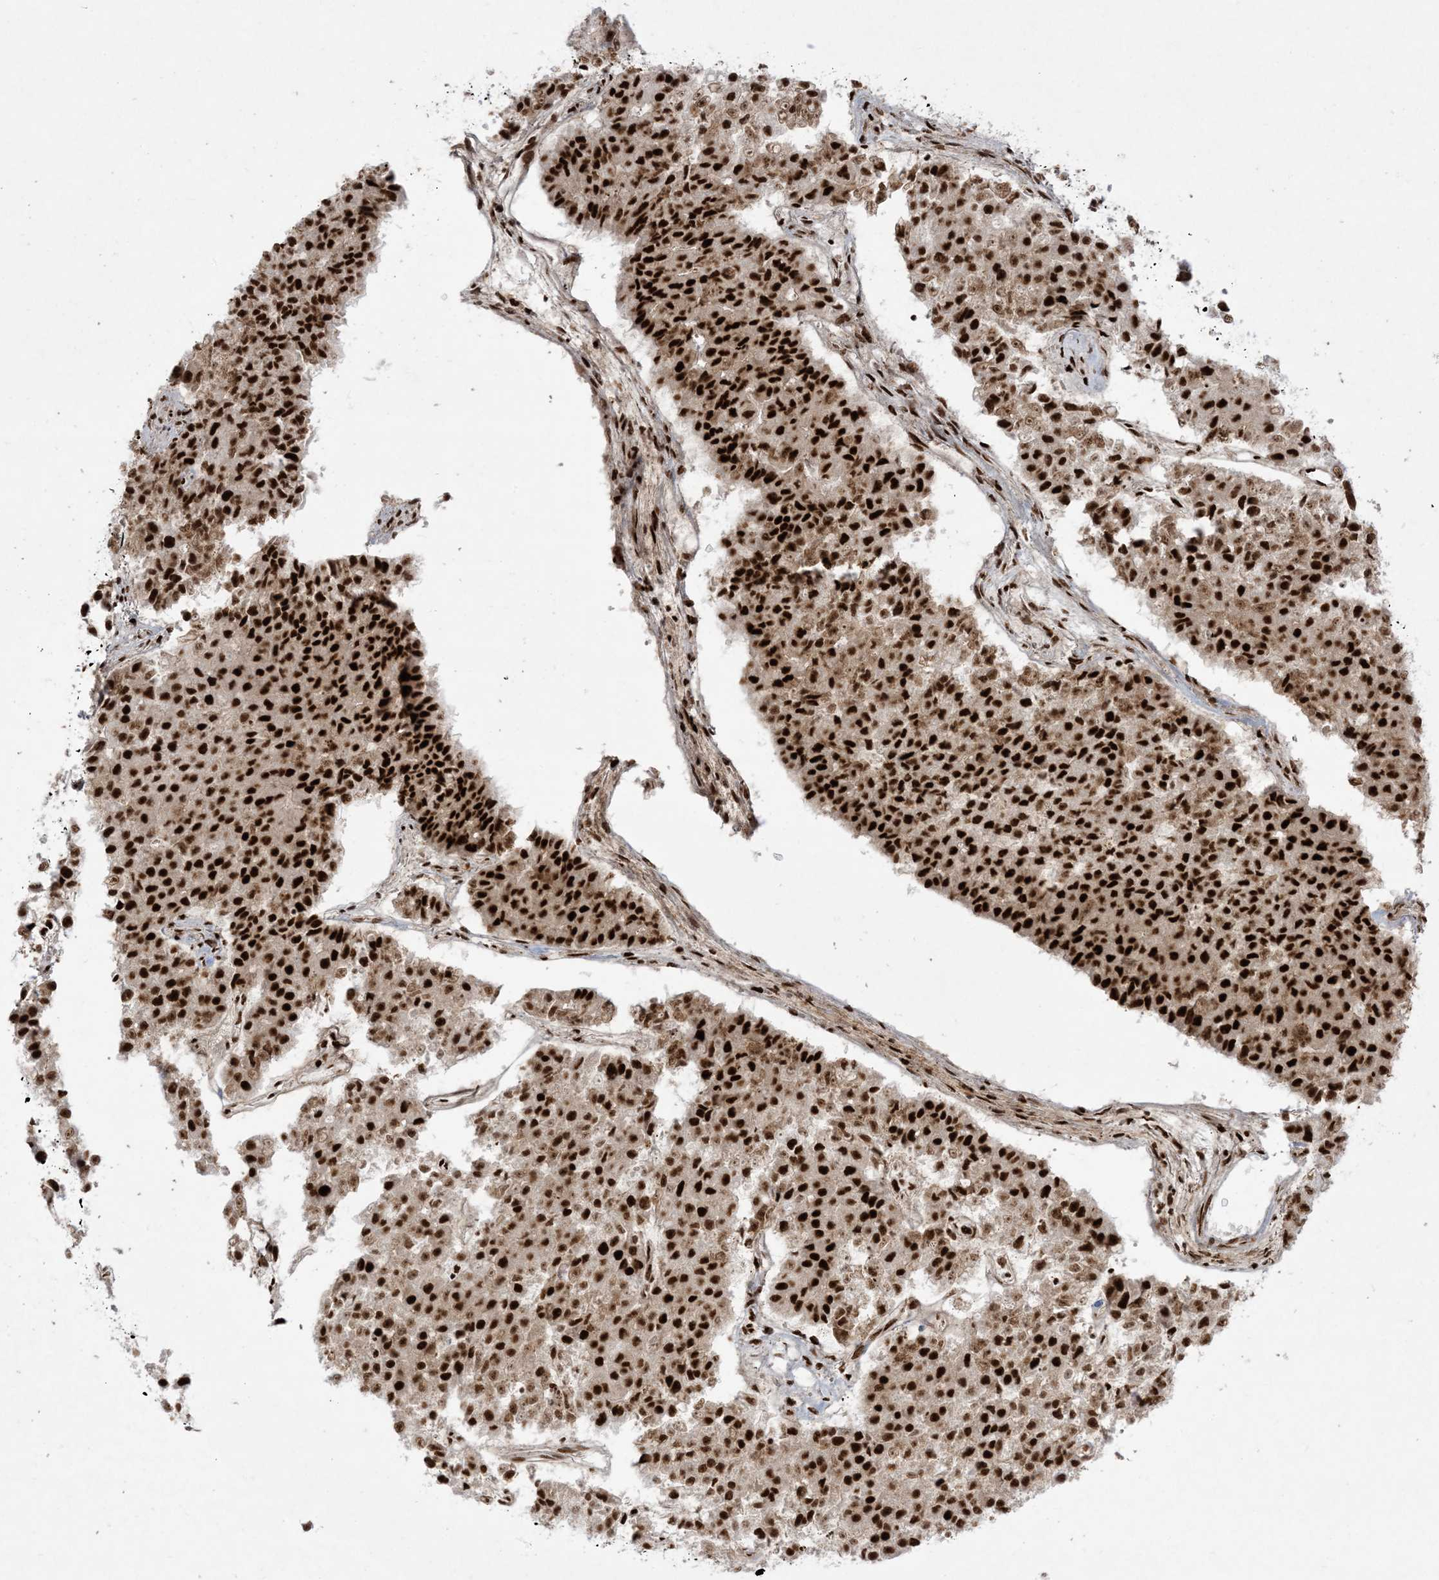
{"staining": {"intensity": "strong", "quantity": ">75%", "location": "nuclear"}, "tissue": "pancreatic cancer", "cell_type": "Tumor cells", "image_type": "cancer", "snomed": [{"axis": "morphology", "description": "Adenocarcinoma, NOS"}, {"axis": "topography", "description": "Pancreas"}], "caption": "DAB (3,3'-diaminobenzidine) immunohistochemical staining of pancreatic cancer (adenocarcinoma) exhibits strong nuclear protein staining in approximately >75% of tumor cells.", "gene": "RBM10", "patient": {"sex": "male", "age": 50}}